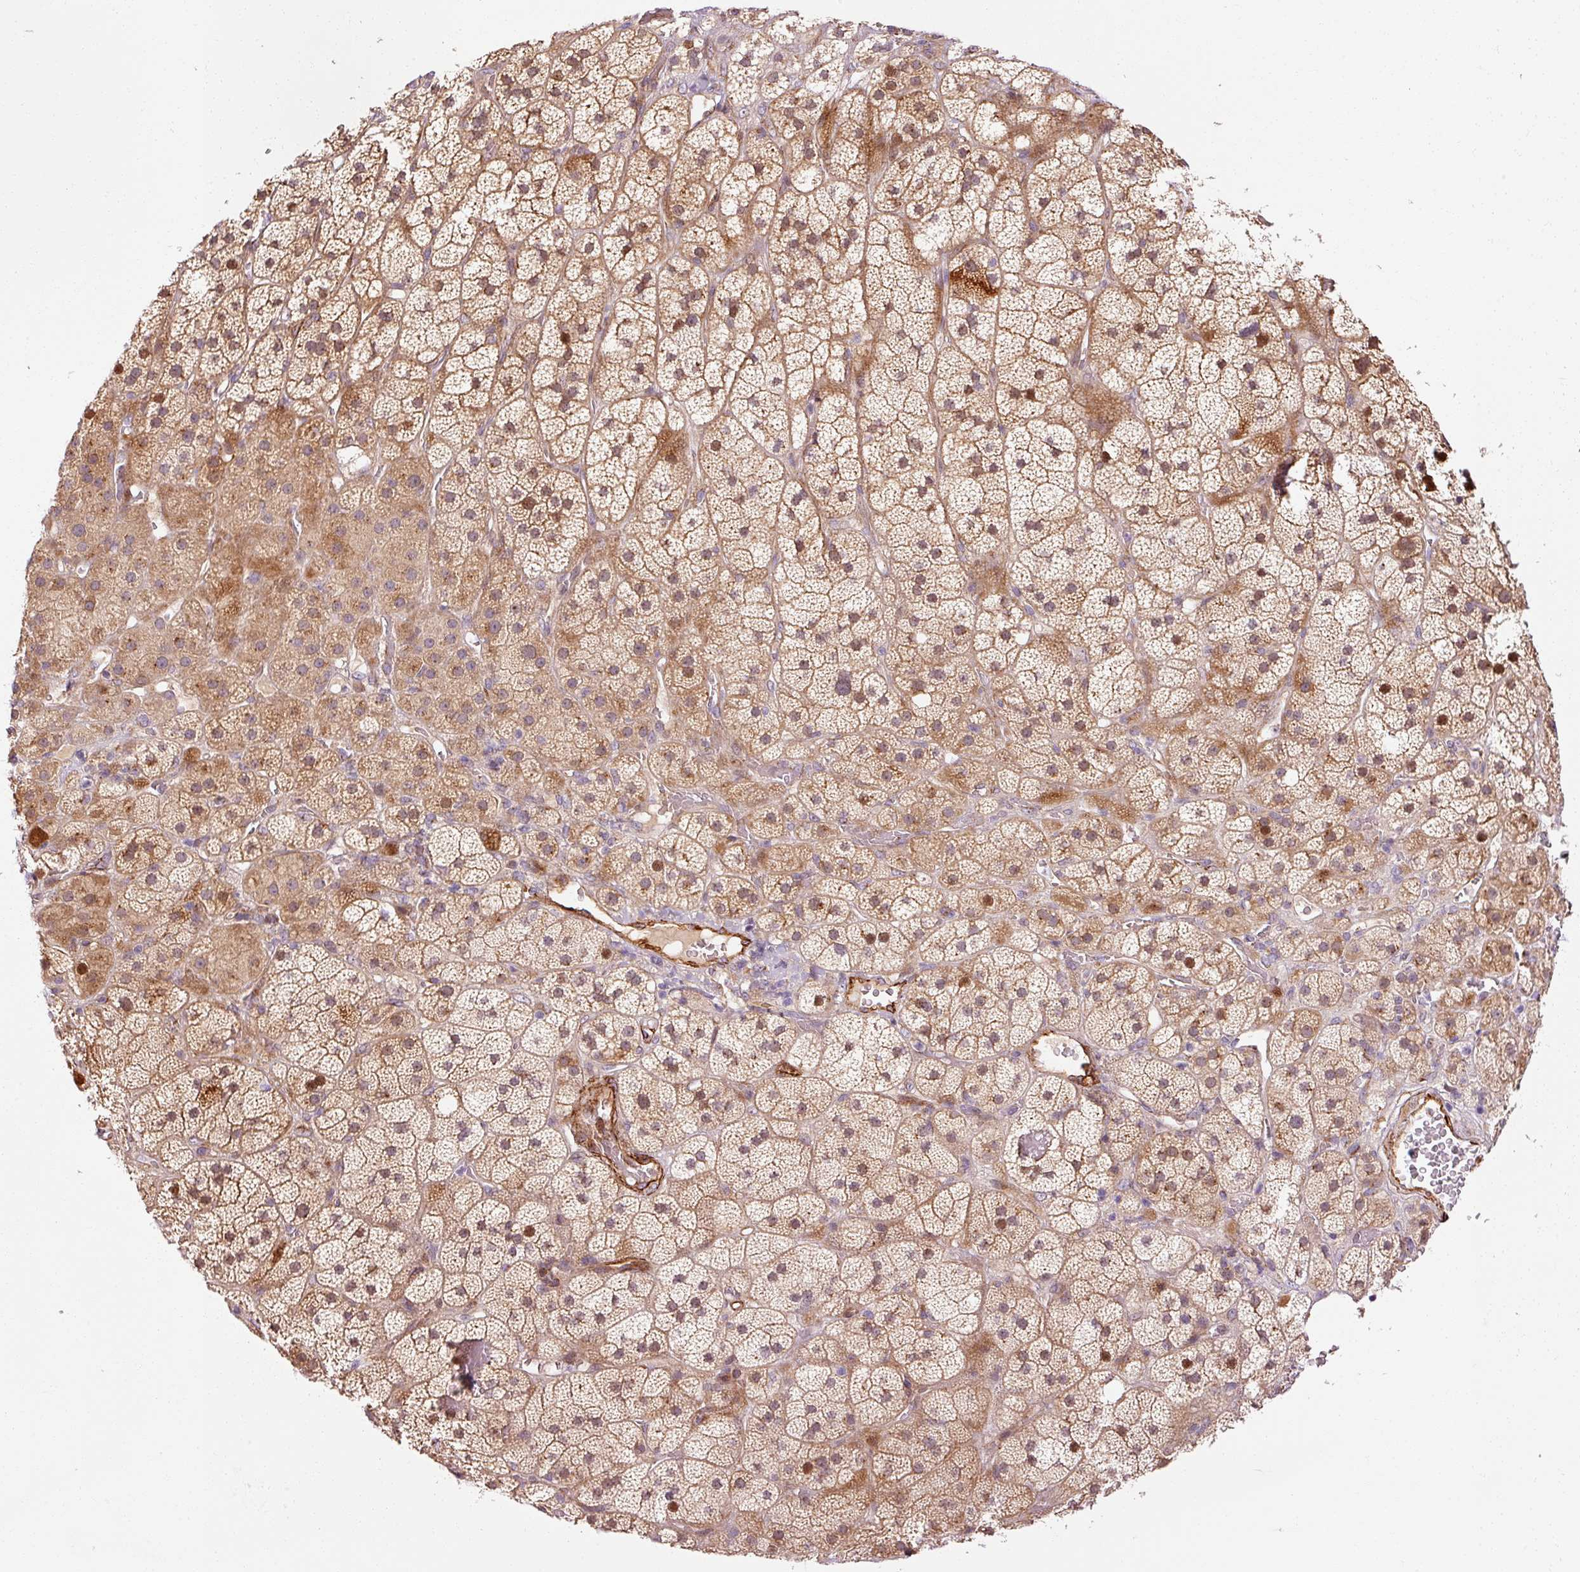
{"staining": {"intensity": "moderate", "quantity": ">75%", "location": "cytoplasmic/membranous,nuclear"}, "tissue": "adrenal gland", "cell_type": "Glandular cells", "image_type": "normal", "snomed": [{"axis": "morphology", "description": "Normal tissue, NOS"}, {"axis": "topography", "description": "Adrenal gland"}], "caption": "Protein staining exhibits moderate cytoplasmic/membranous,nuclear staining in about >75% of glandular cells in benign adrenal gland. The protein of interest is shown in brown color, while the nuclei are stained blue.", "gene": "LIMK2", "patient": {"sex": "male", "age": 57}}